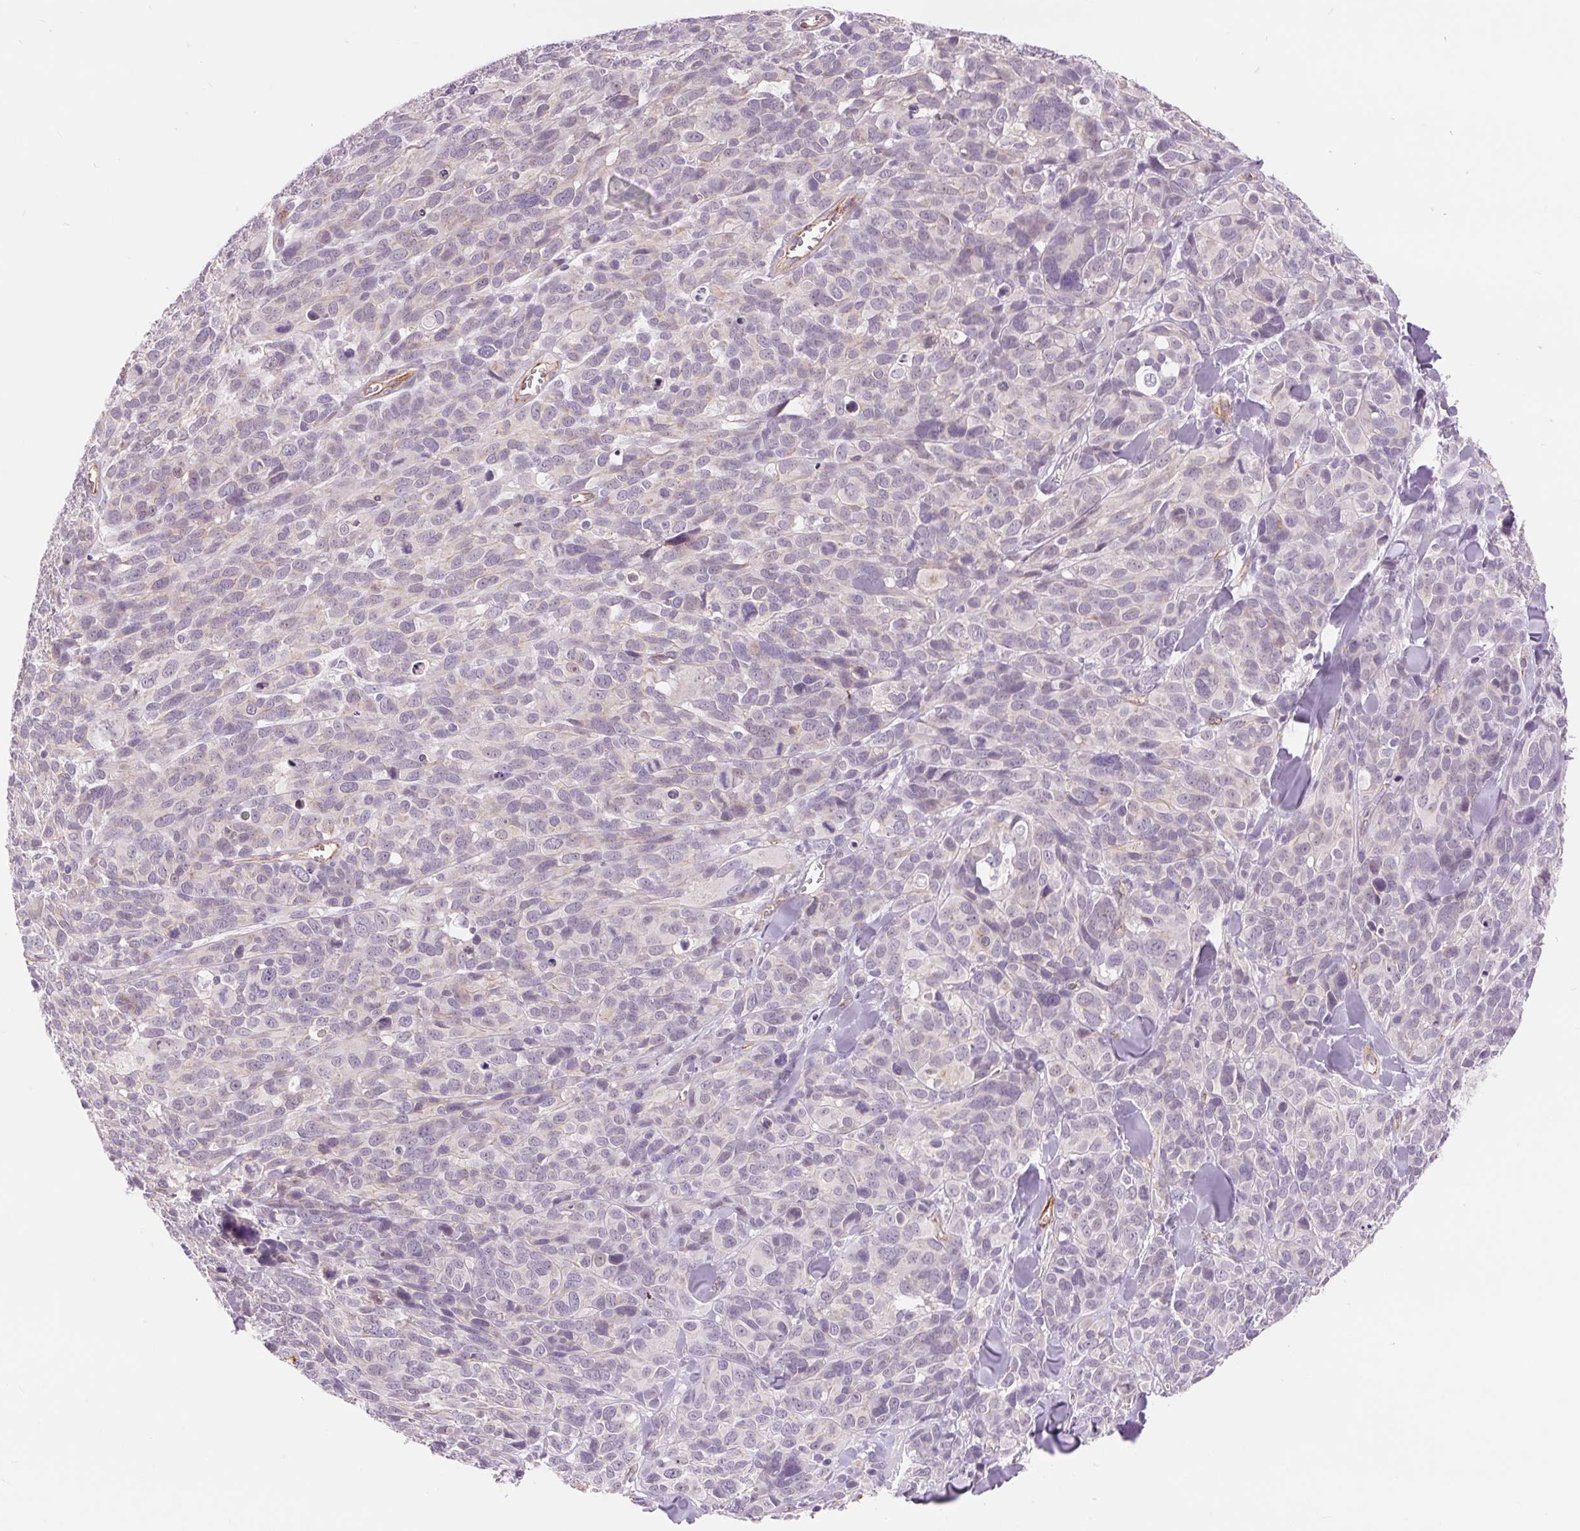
{"staining": {"intensity": "negative", "quantity": "none", "location": "none"}, "tissue": "melanoma", "cell_type": "Tumor cells", "image_type": "cancer", "snomed": [{"axis": "morphology", "description": "Malignant melanoma, NOS"}, {"axis": "topography", "description": "Skin"}], "caption": "Tumor cells show no significant protein expression in melanoma.", "gene": "DIXDC1", "patient": {"sex": "male", "age": 51}}